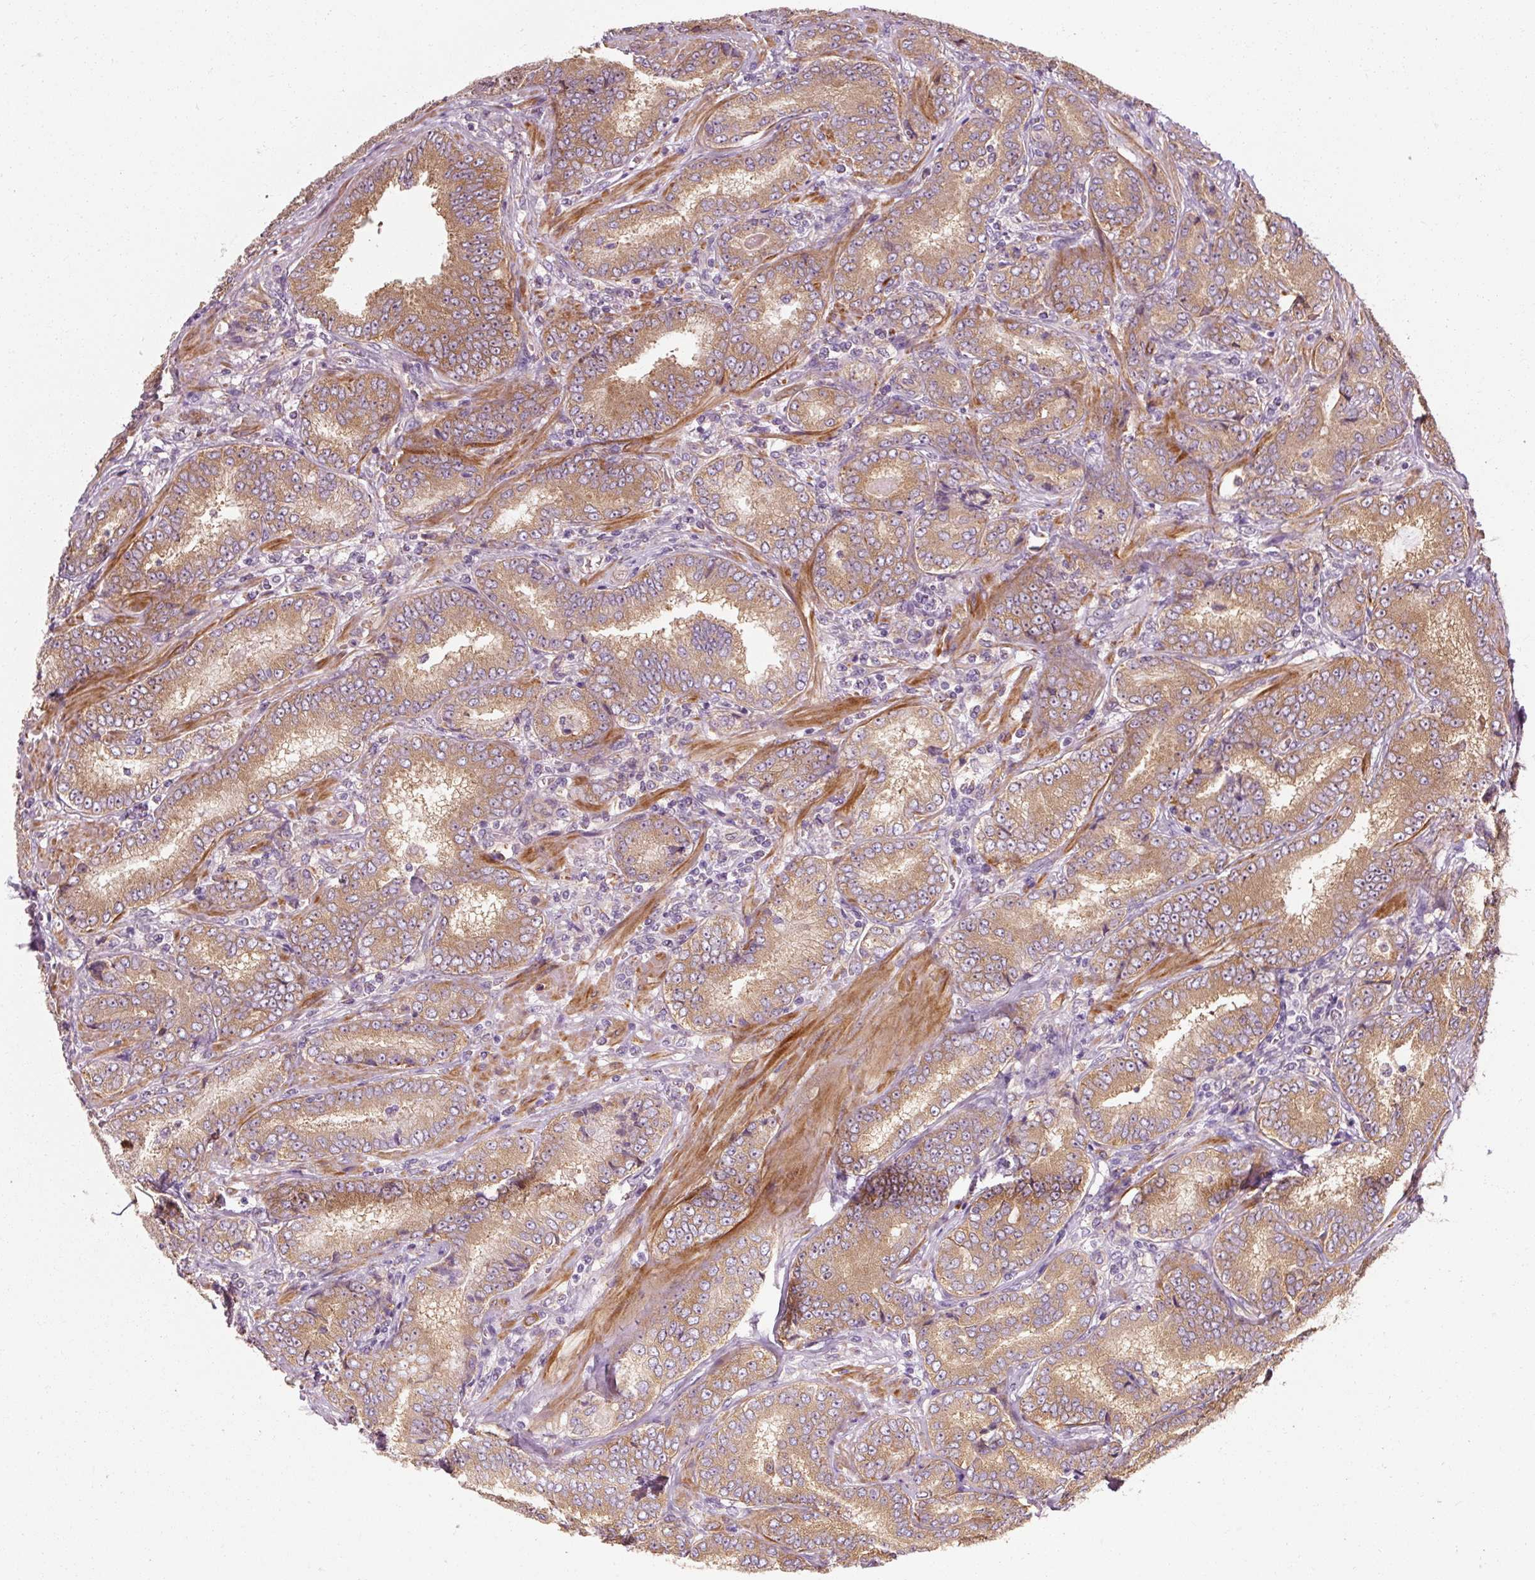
{"staining": {"intensity": "moderate", "quantity": ">75%", "location": "cytoplasmic/membranous"}, "tissue": "prostate cancer", "cell_type": "Tumor cells", "image_type": "cancer", "snomed": [{"axis": "morphology", "description": "Adenocarcinoma, High grade"}, {"axis": "topography", "description": "Prostate"}], "caption": "A brown stain shows moderate cytoplasmic/membranous staining of a protein in human prostate cancer tumor cells. The staining is performed using DAB (3,3'-diaminobenzidine) brown chromogen to label protein expression. The nuclei are counter-stained blue using hematoxylin.", "gene": "TBC1D4", "patient": {"sex": "male", "age": 72}}